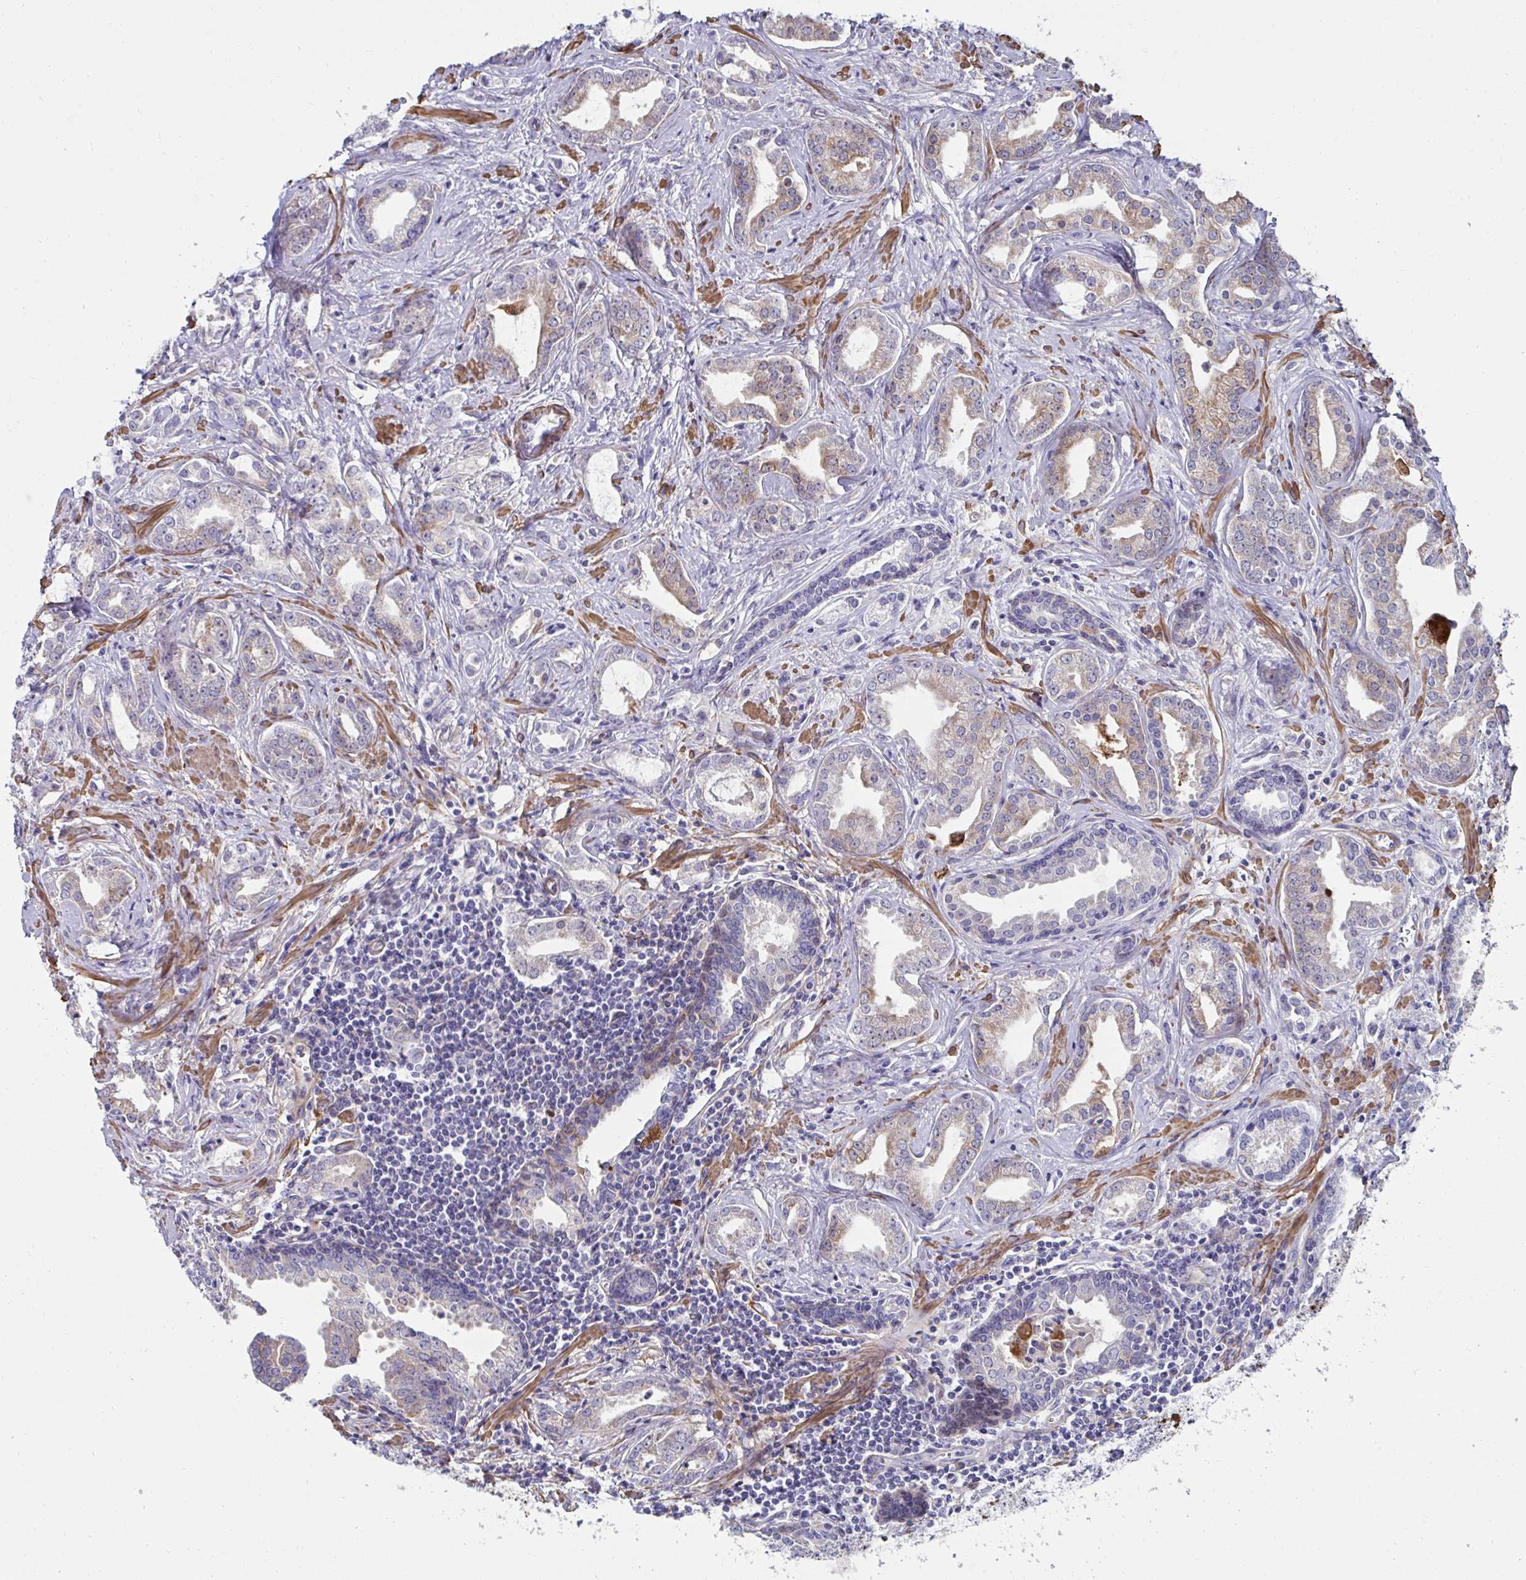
{"staining": {"intensity": "moderate", "quantity": "<25%", "location": "cytoplasmic/membranous"}, "tissue": "prostate cancer", "cell_type": "Tumor cells", "image_type": "cancer", "snomed": [{"axis": "morphology", "description": "Adenocarcinoma, Medium grade"}, {"axis": "topography", "description": "Prostate"}], "caption": "Prostate adenocarcinoma (medium-grade) stained with DAB immunohistochemistry (IHC) shows low levels of moderate cytoplasmic/membranous positivity in about <25% of tumor cells.", "gene": "FBXL13", "patient": {"sex": "male", "age": 57}}